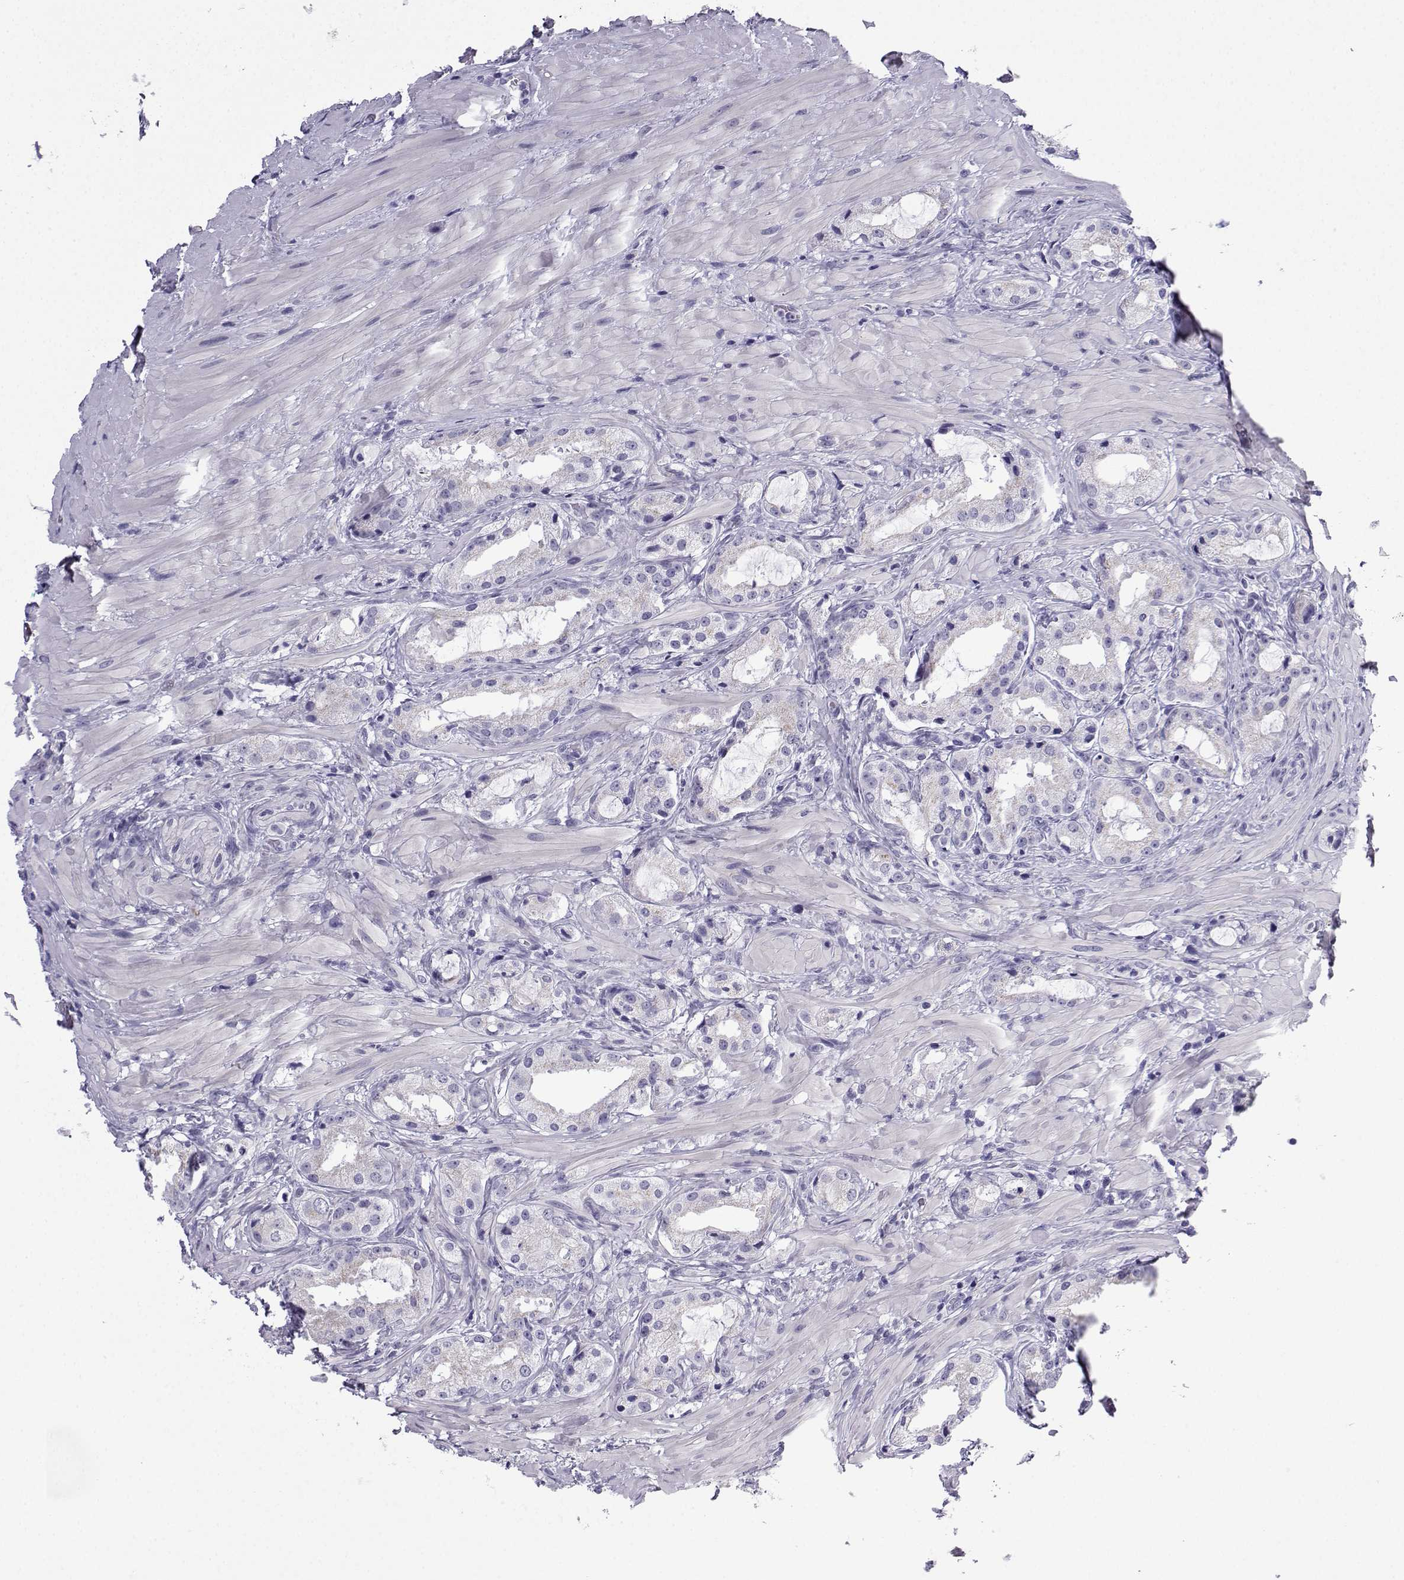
{"staining": {"intensity": "negative", "quantity": "none", "location": "none"}, "tissue": "prostate cancer", "cell_type": "Tumor cells", "image_type": "cancer", "snomed": [{"axis": "morphology", "description": "Adenocarcinoma, NOS"}, {"axis": "morphology", "description": "Adenocarcinoma, High grade"}, {"axis": "topography", "description": "Prostate"}], "caption": "Histopathology image shows no significant protein staining in tumor cells of prostate adenocarcinoma.", "gene": "ACRBP", "patient": {"sex": "male", "age": 64}}